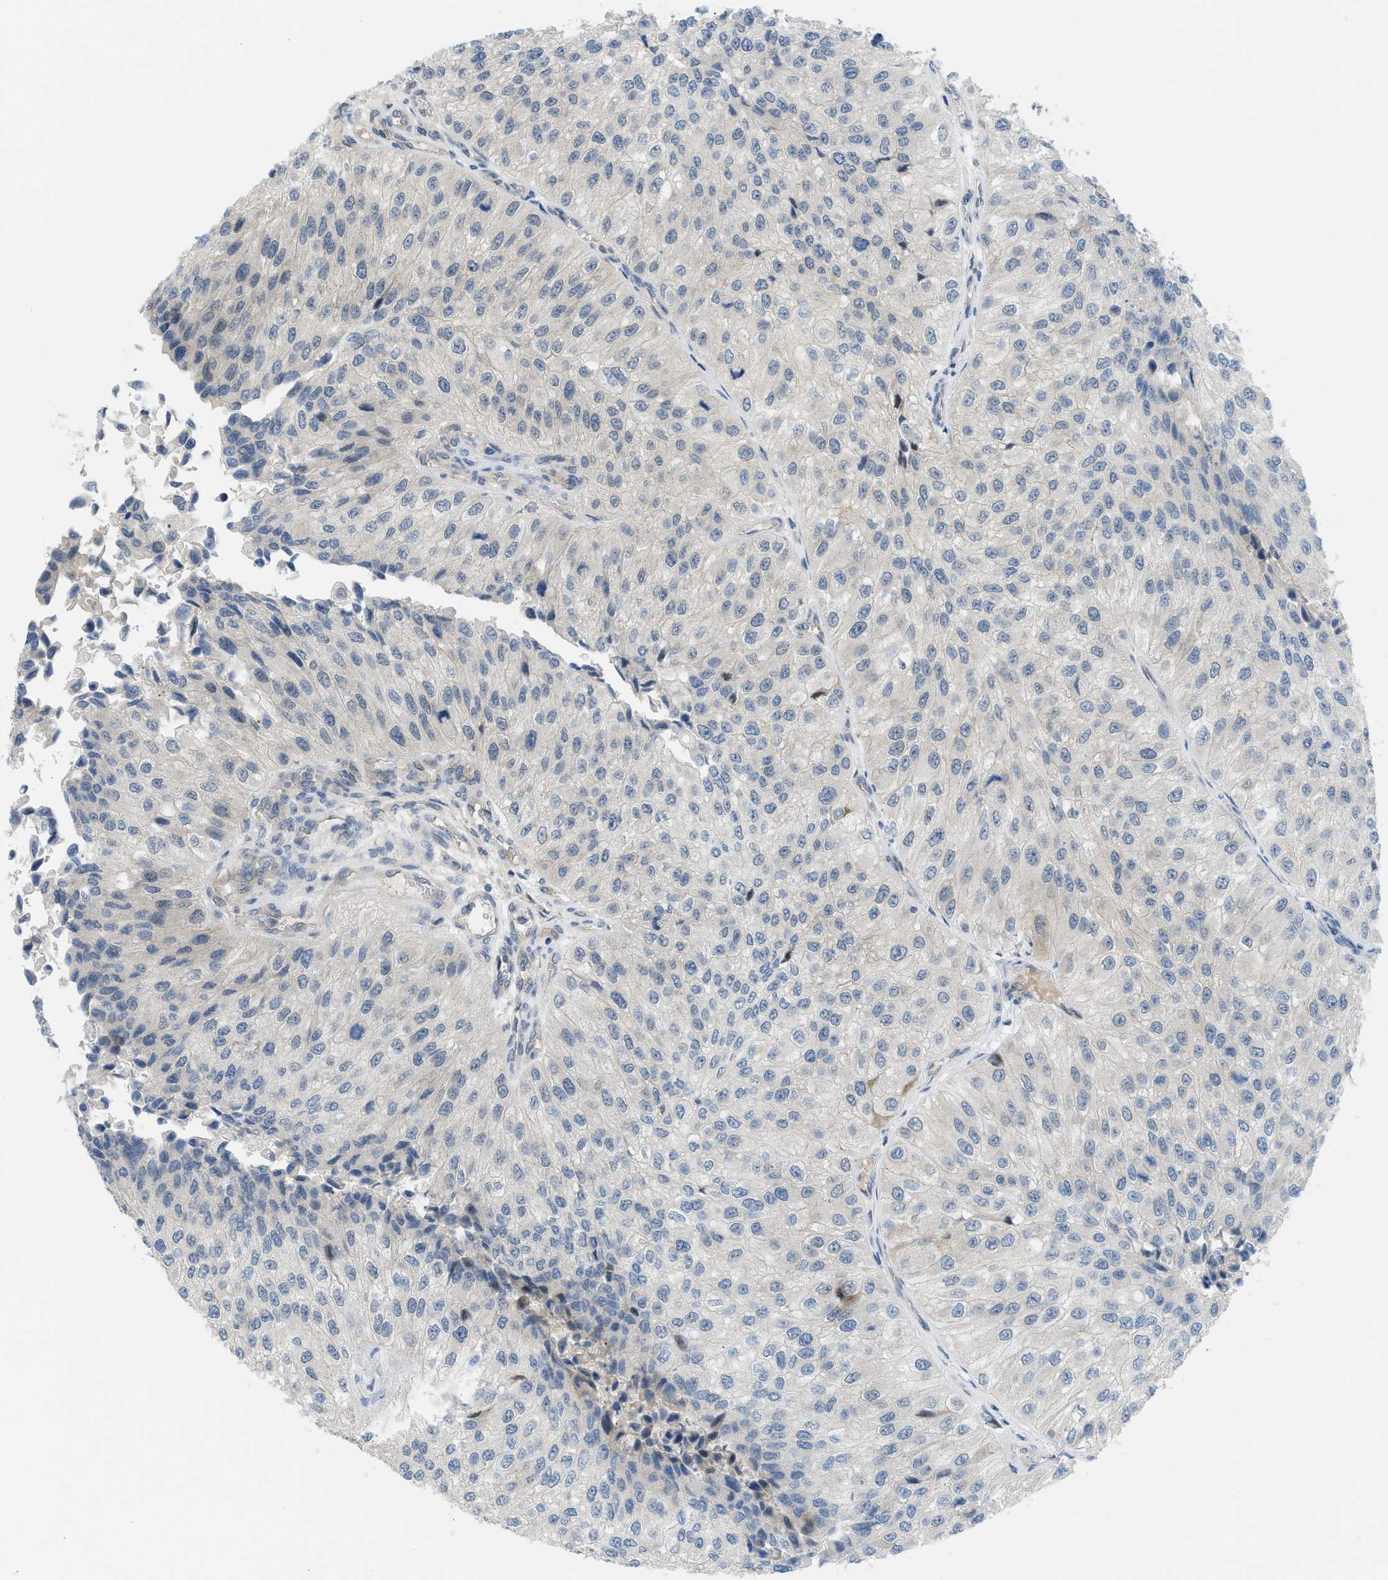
{"staining": {"intensity": "negative", "quantity": "none", "location": "none"}, "tissue": "urothelial cancer", "cell_type": "Tumor cells", "image_type": "cancer", "snomed": [{"axis": "morphology", "description": "Urothelial carcinoma, High grade"}, {"axis": "topography", "description": "Kidney"}, {"axis": "topography", "description": "Urinary bladder"}], "caption": "Micrograph shows no significant protein positivity in tumor cells of urothelial cancer. Brightfield microscopy of immunohistochemistry (IHC) stained with DAB (brown) and hematoxylin (blue), captured at high magnification.", "gene": "TNFAIP1", "patient": {"sex": "male", "age": 77}}